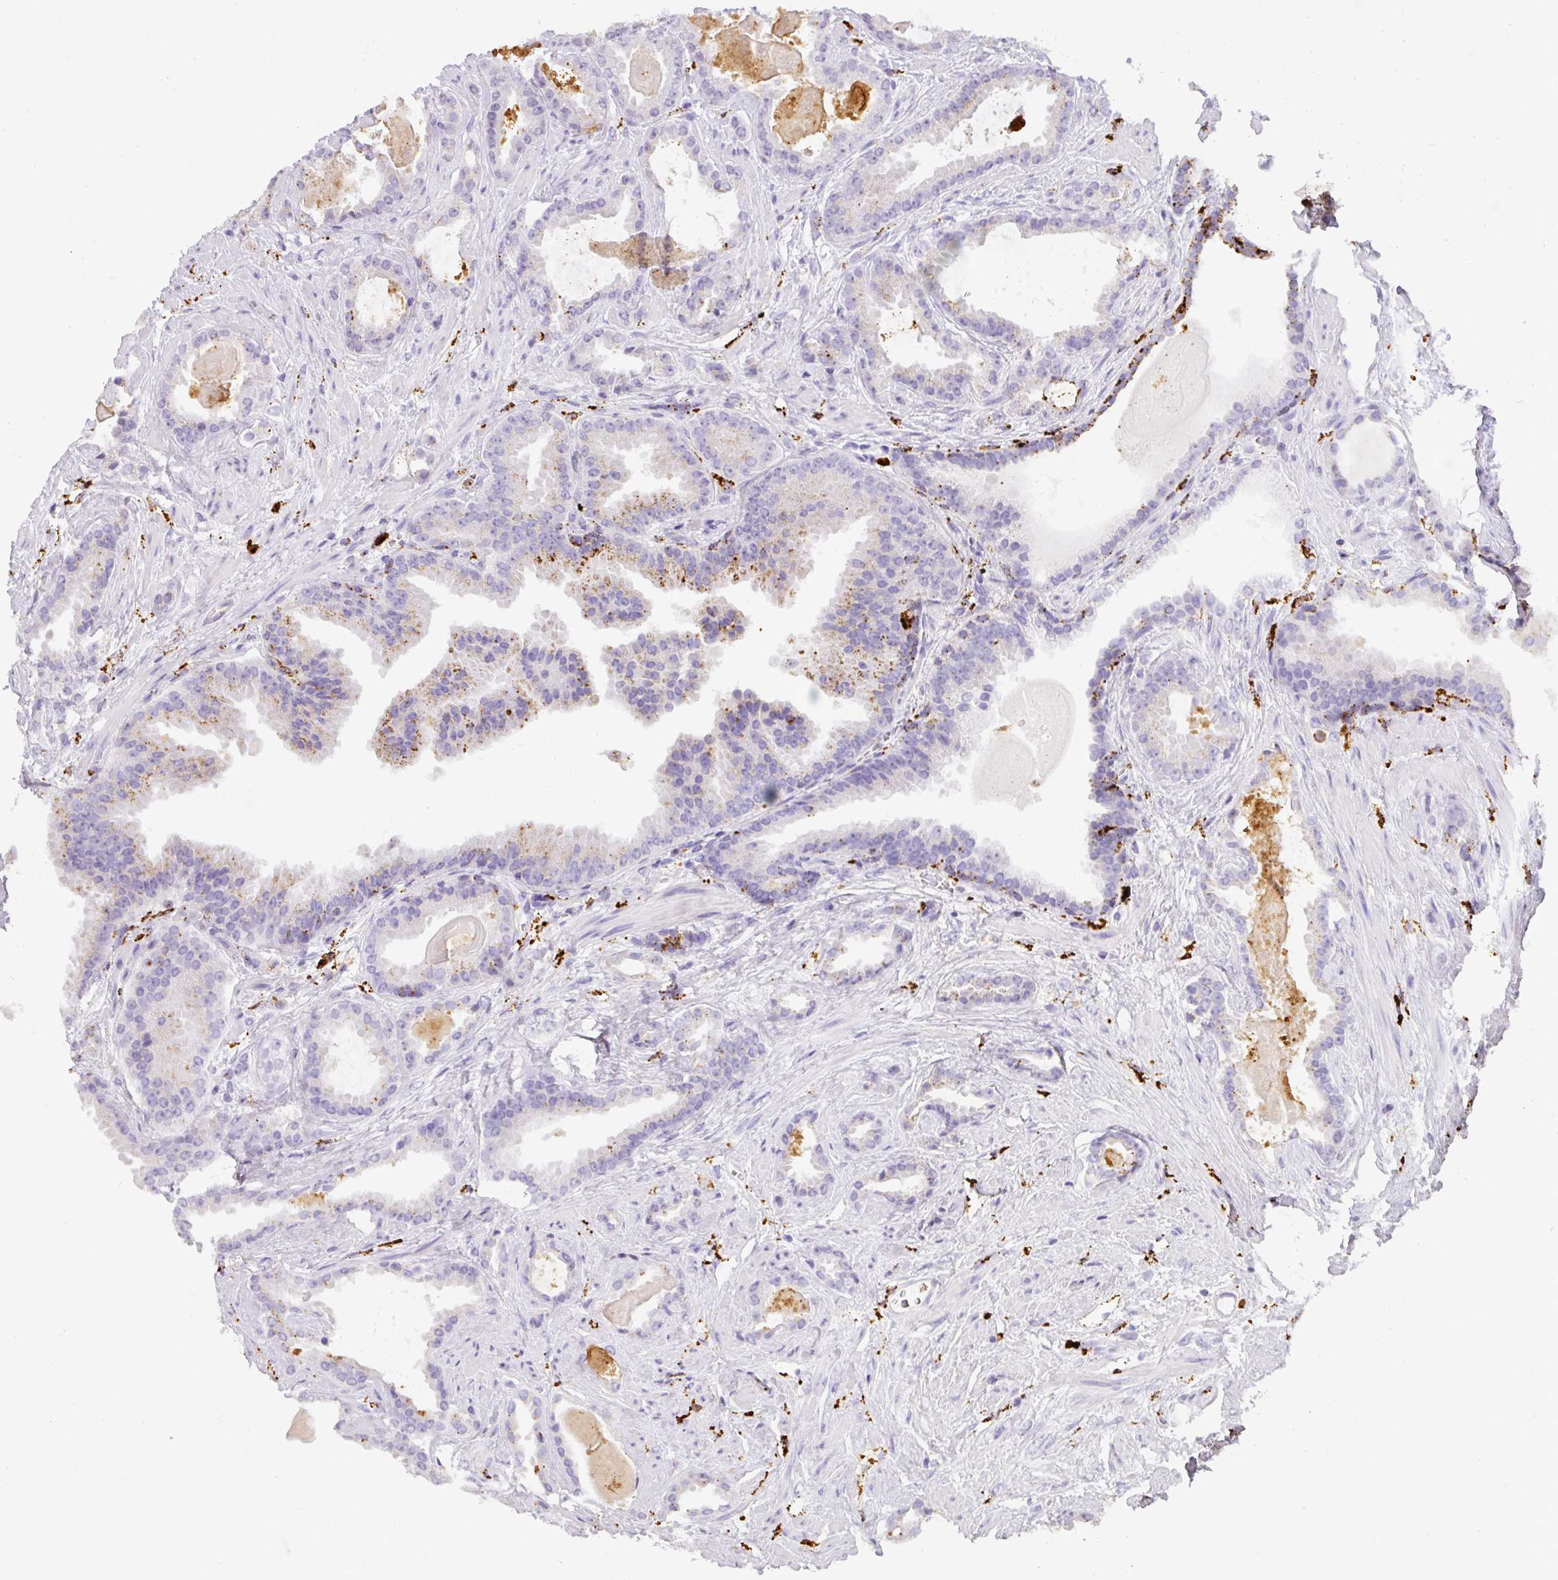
{"staining": {"intensity": "negative", "quantity": "none", "location": "none"}, "tissue": "prostate cancer", "cell_type": "Tumor cells", "image_type": "cancer", "snomed": [{"axis": "morphology", "description": "Adenocarcinoma, Low grade"}, {"axis": "topography", "description": "Prostate"}], "caption": "The micrograph displays no significant expression in tumor cells of prostate low-grade adenocarcinoma.", "gene": "MMACHC", "patient": {"sex": "male", "age": 62}}